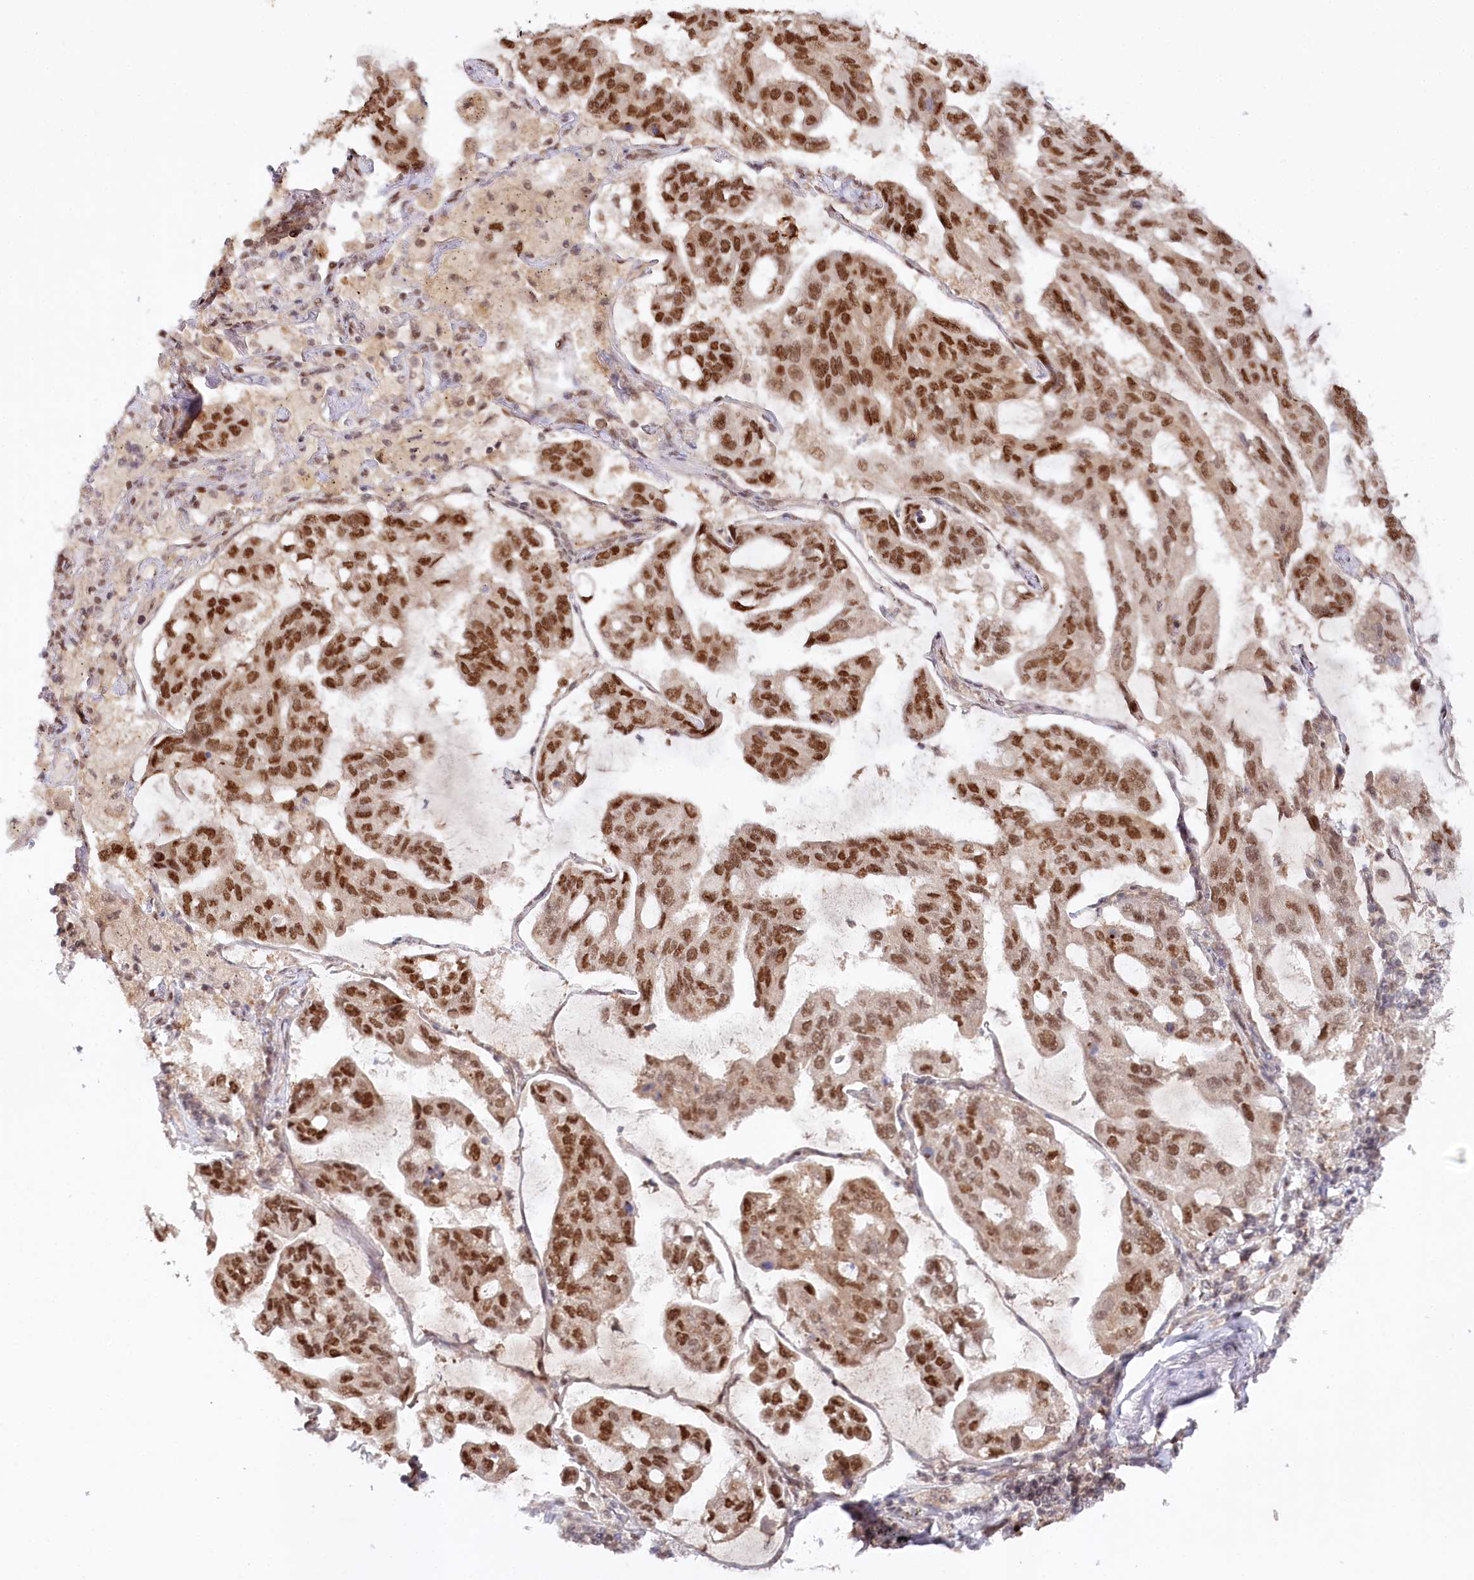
{"staining": {"intensity": "moderate", "quantity": ">75%", "location": "nuclear"}, "tissue": "lung cancer", "cell_type": "Tumor cells", "image_type": "cancer", "snomed": [{"axis": "morphology", "description": "Adenocarcinoma, NOS"}, {"axis": "topography", "description": "Lung"}], "caption": "DAB immunohistochemical staining of human adenocarcinoma (lung) exhibits moderate nuclear protein staining in approximately >75% of tumor cells. (Brightfield microscopy of DAB IHC at high magnification).", "gene": "CCDC65", "patient": {"sex": "male", "age": 64}}